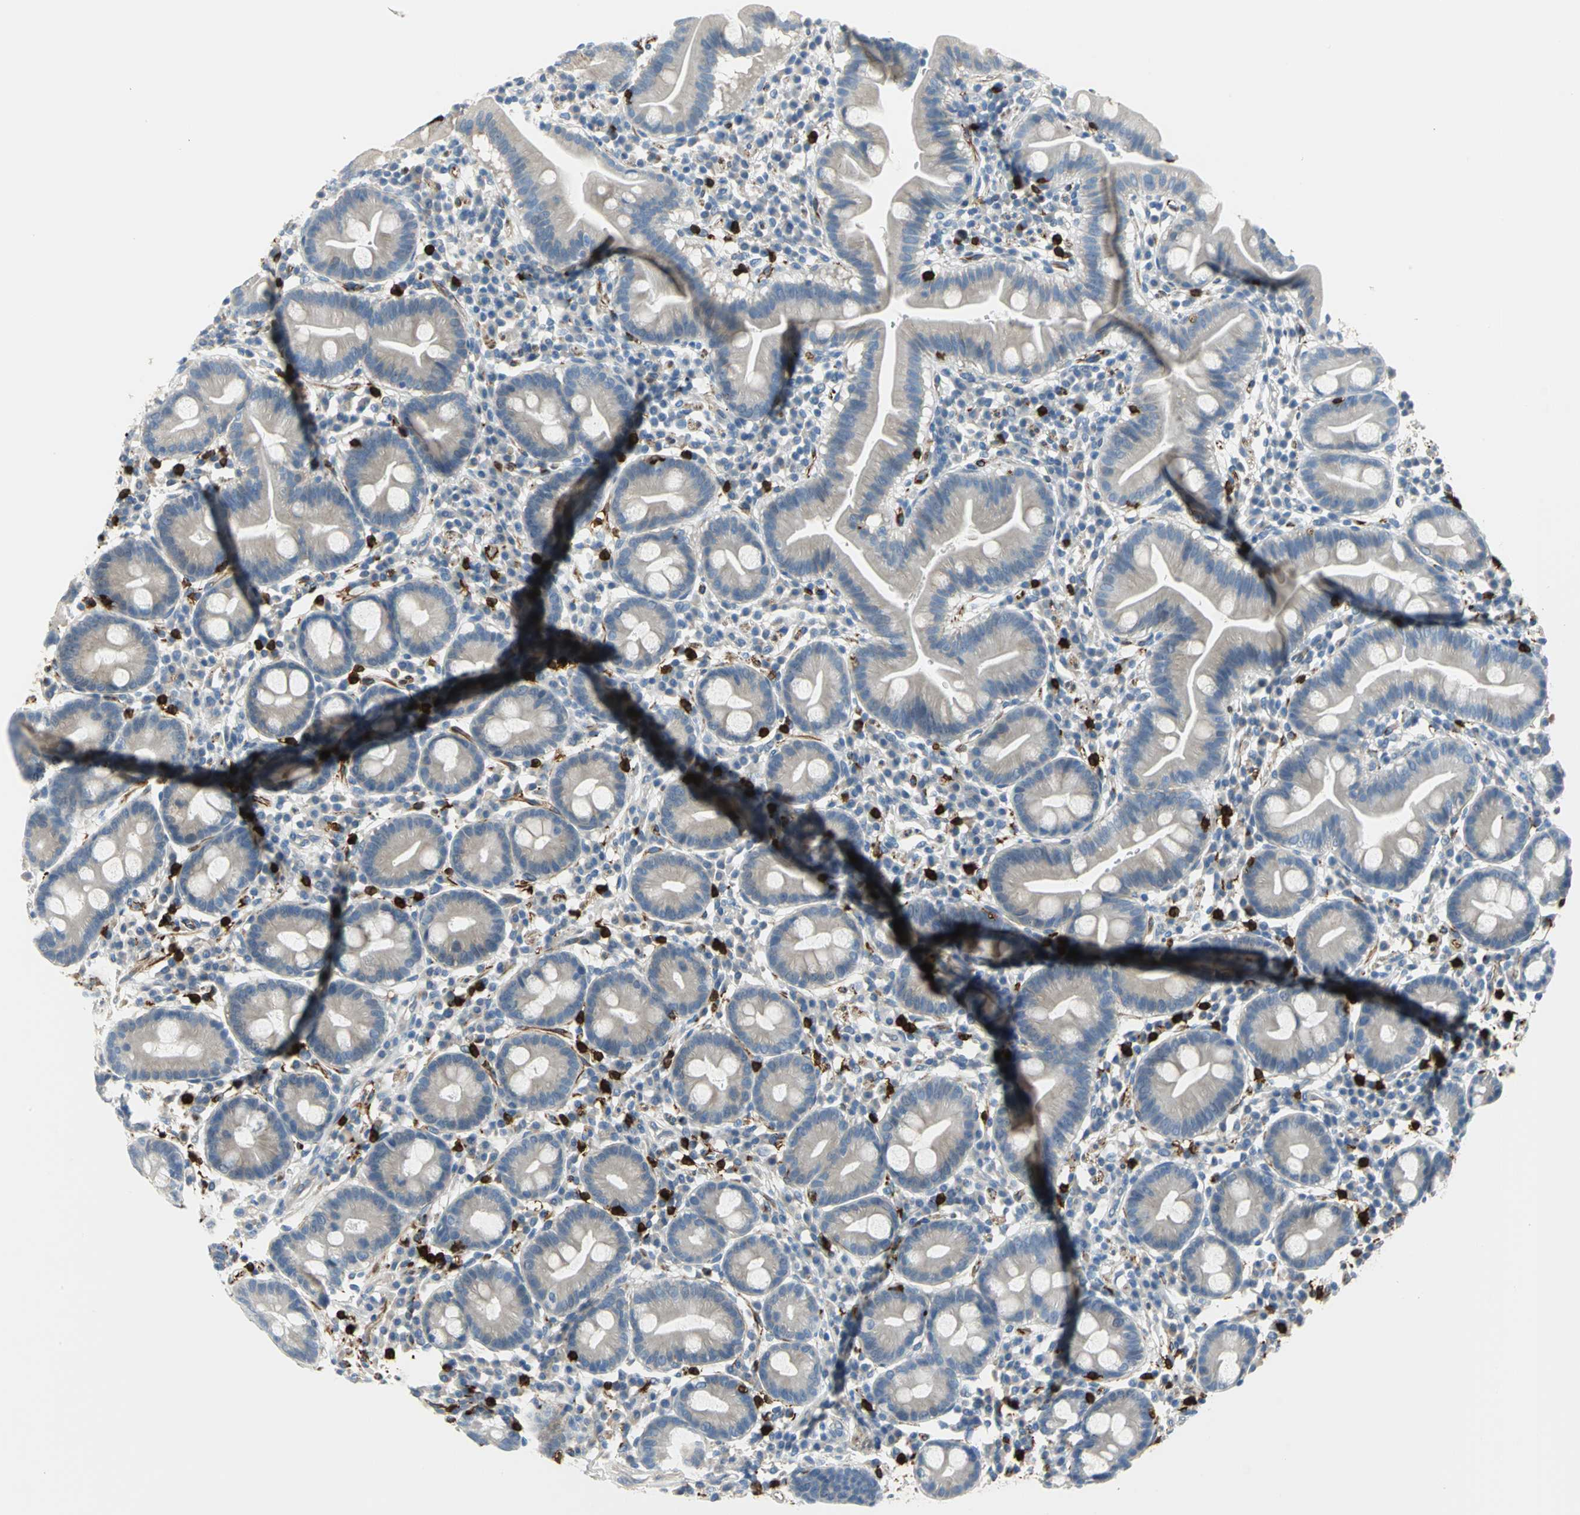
{"staining": {"intensity": "moderate", "quantity": "25%-75%", "location": "cytoplasmic/membranous"}, "tissue": "duodenum", "cell_type": "Glandular cells", "image_type": "normal", "snomed": [{"axis": "morphology", "description": "Normal tissue, NOS"}, {"axis": "topography", "description": "Duodenum"}], "caption": "A brown stain shows moderate cytoplasmic/membranous positivity of a protein in glandular cells of normal duodenum. (Brightfield microscopy of DAB IHC at high magnification).", "gene": "ALOX15", "patient": {"sex": "male", "age": 50}}